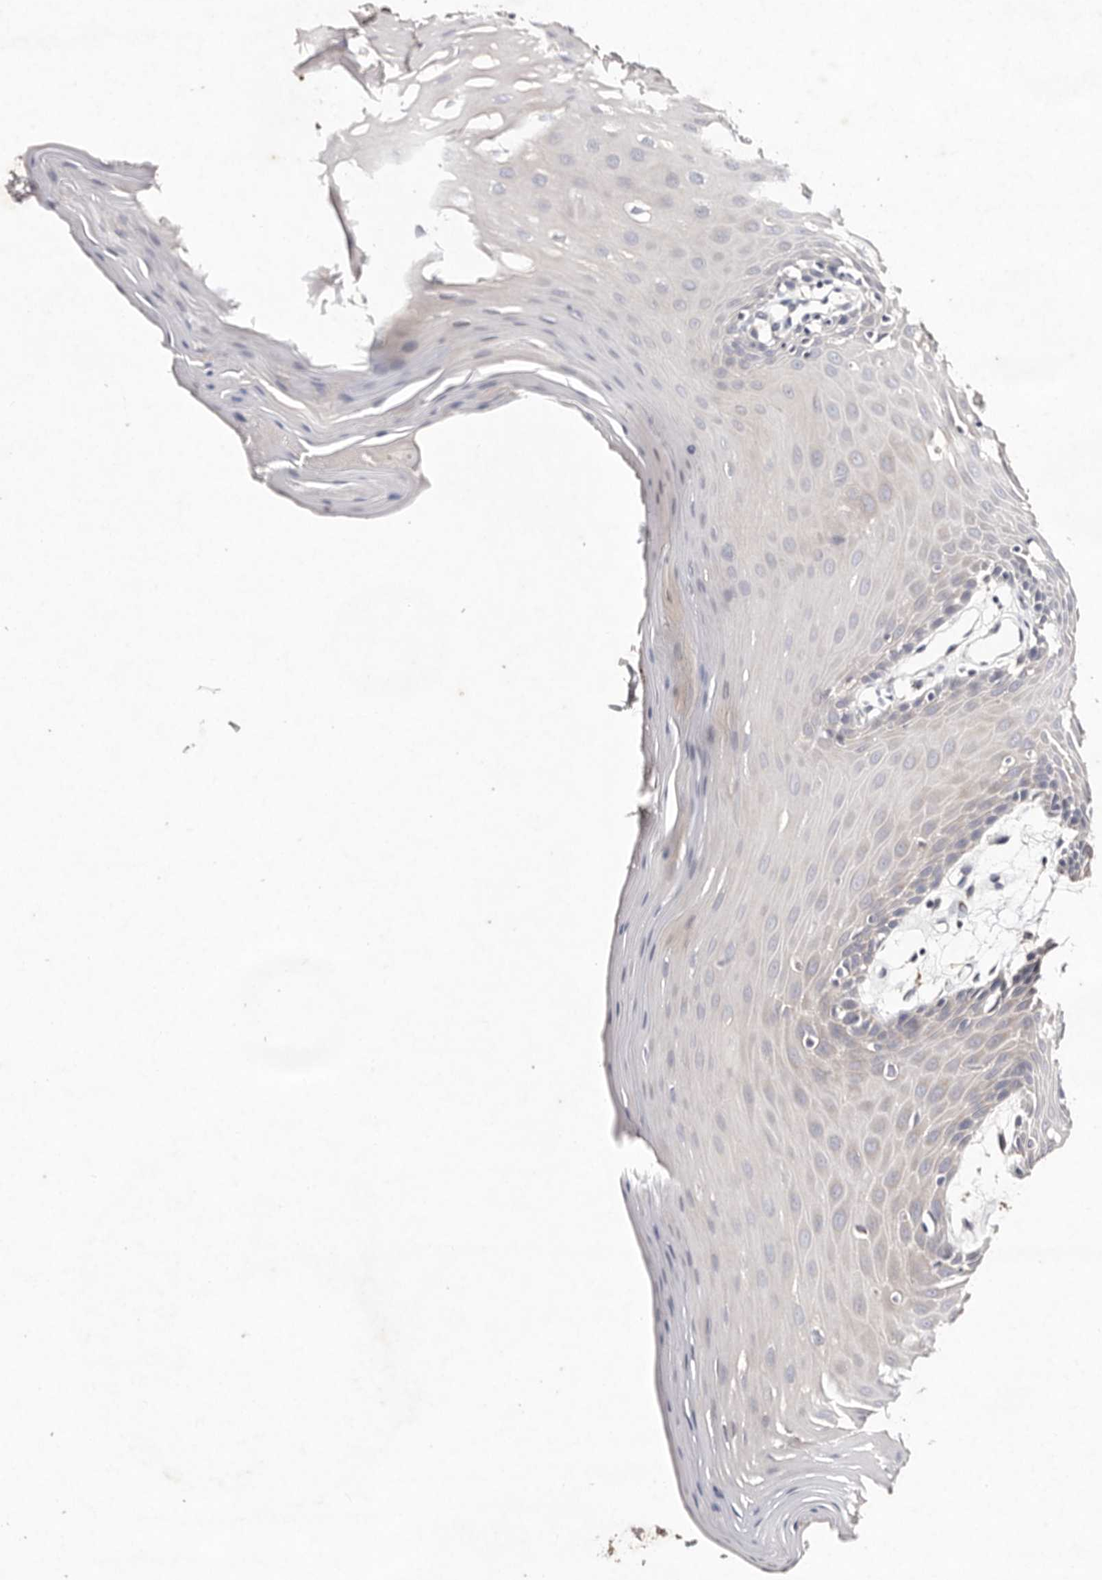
{"staining": {"intensity": "negative", "quantity": "none", "location": "none"}, "tissue": "oral mucosa", "cell_type": "Squamous epithelial cells", "image_type": "normal", "snomed": [{"axis": "morphology", "description": "Normal tissue, NOS"}, {"axis": "morphology", "description": "Squamous cell carcinoma, NOS"}, {"axis": "topography", "description": "Skeletal muscle"}, {"axis": "topography", "description": "Oral tissue"}, {"axis": "topography", "description": "Salivary gland"}, {"axis": "topography", "description": "Head-Neck"}], "caption": "Immunohistochemistry (IHC) micrograph of unremarkable oral mucosa: human oral mucosa stained with DAB (3,3'-diaminobenzidine) exhibits no significant protein positivity in squamous epithelial cells.", "gene": "TSC2", "patient": {"sex": "male", "age": 54}}